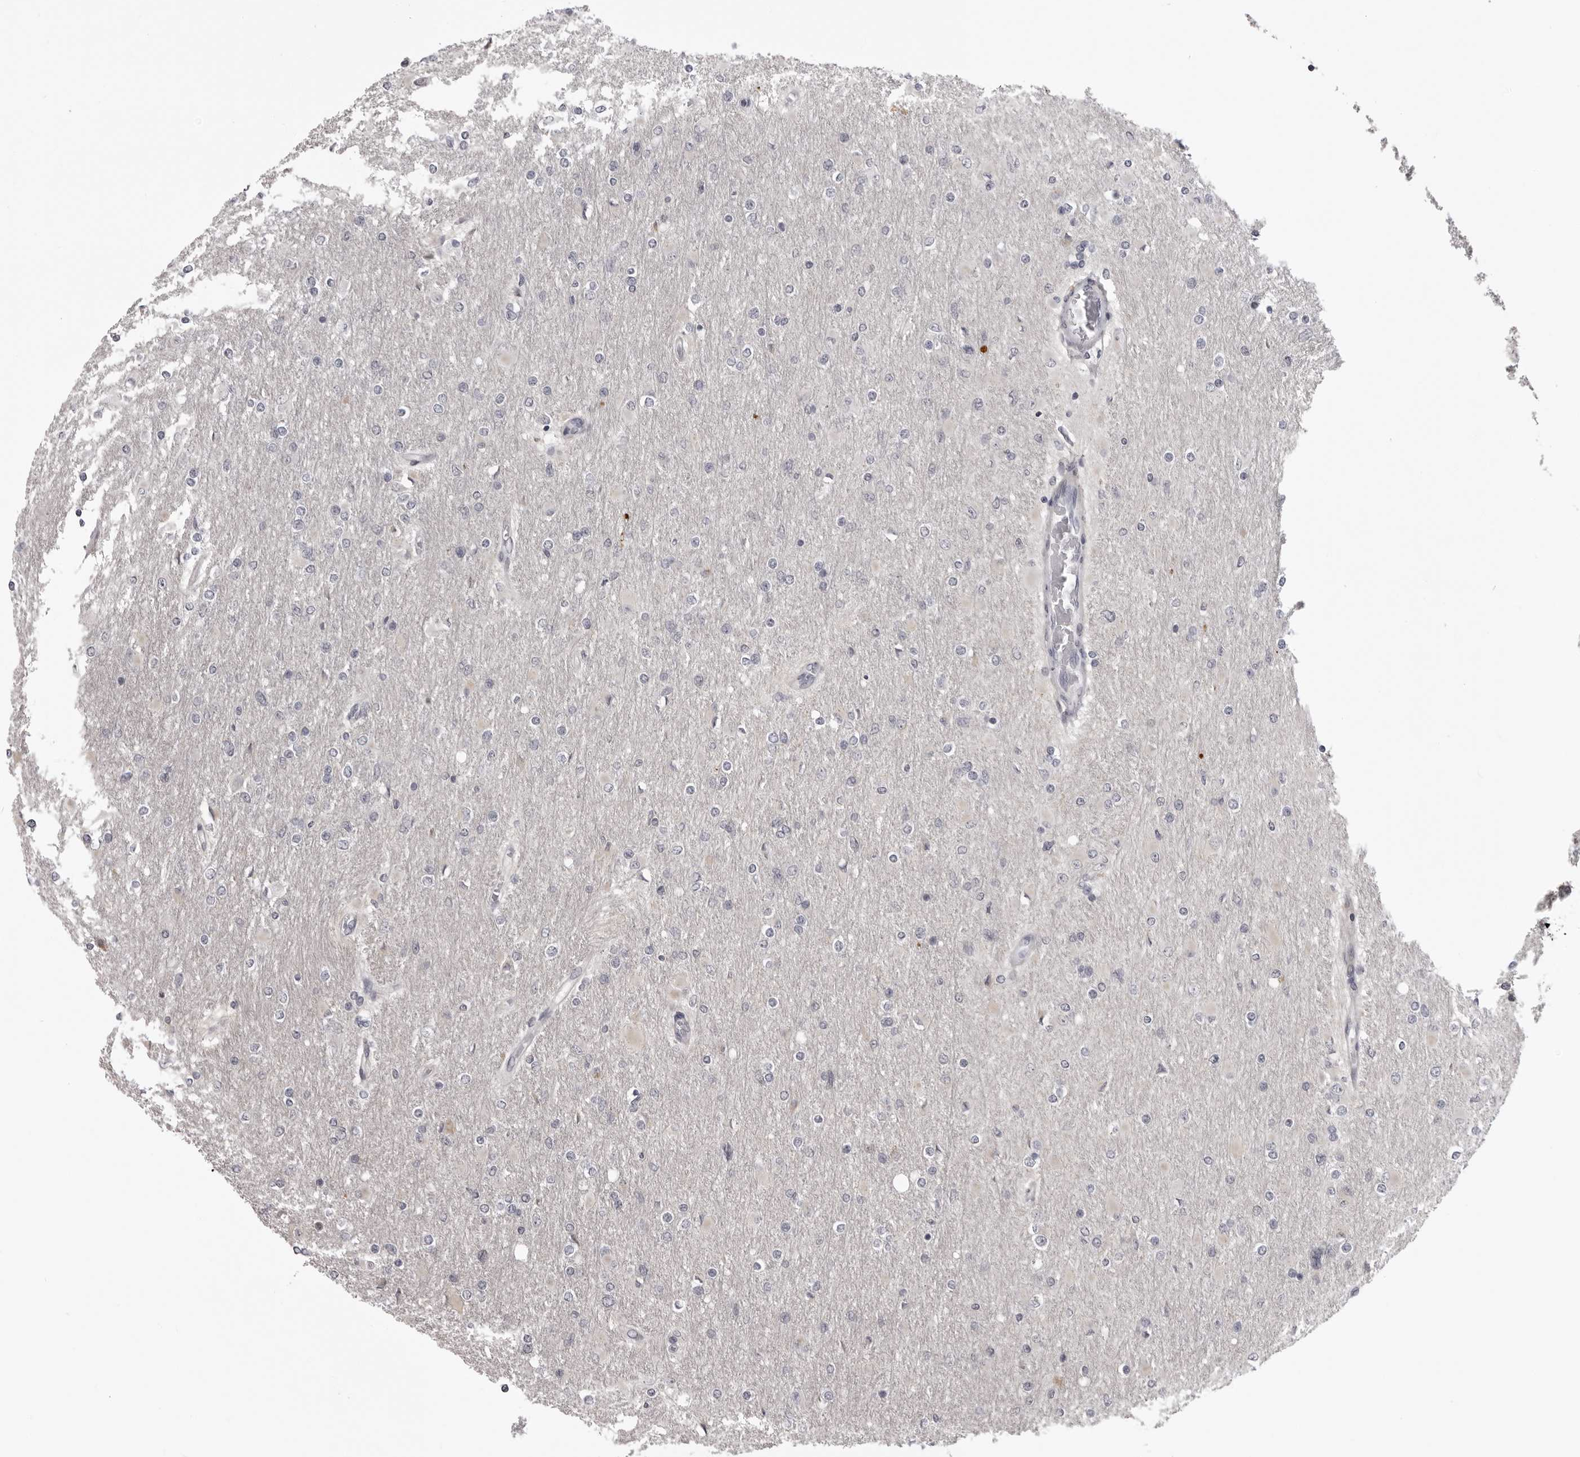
{"staining": {"intensity": "negative", "quantity": "none", "location": "none"}, "tissue": "glioma", "cell_type": "Tumor cells", "image_type": "cancer", "snomed": [{"axis": "morphology", "description": "Glioma, malignant, High grade"}, {"axis": "topography", "description": "Cerebral cortex"}], "caption": "Immunohistochemistry micrograph of neoplastic tissue: malignant high-grade glioma stained with DAB (3,3'-diaminobenzidine) shows no significant protein staining in tumor cells.", "gene": "NCEH1", "patient": {"sex": "female", "age": 36}}